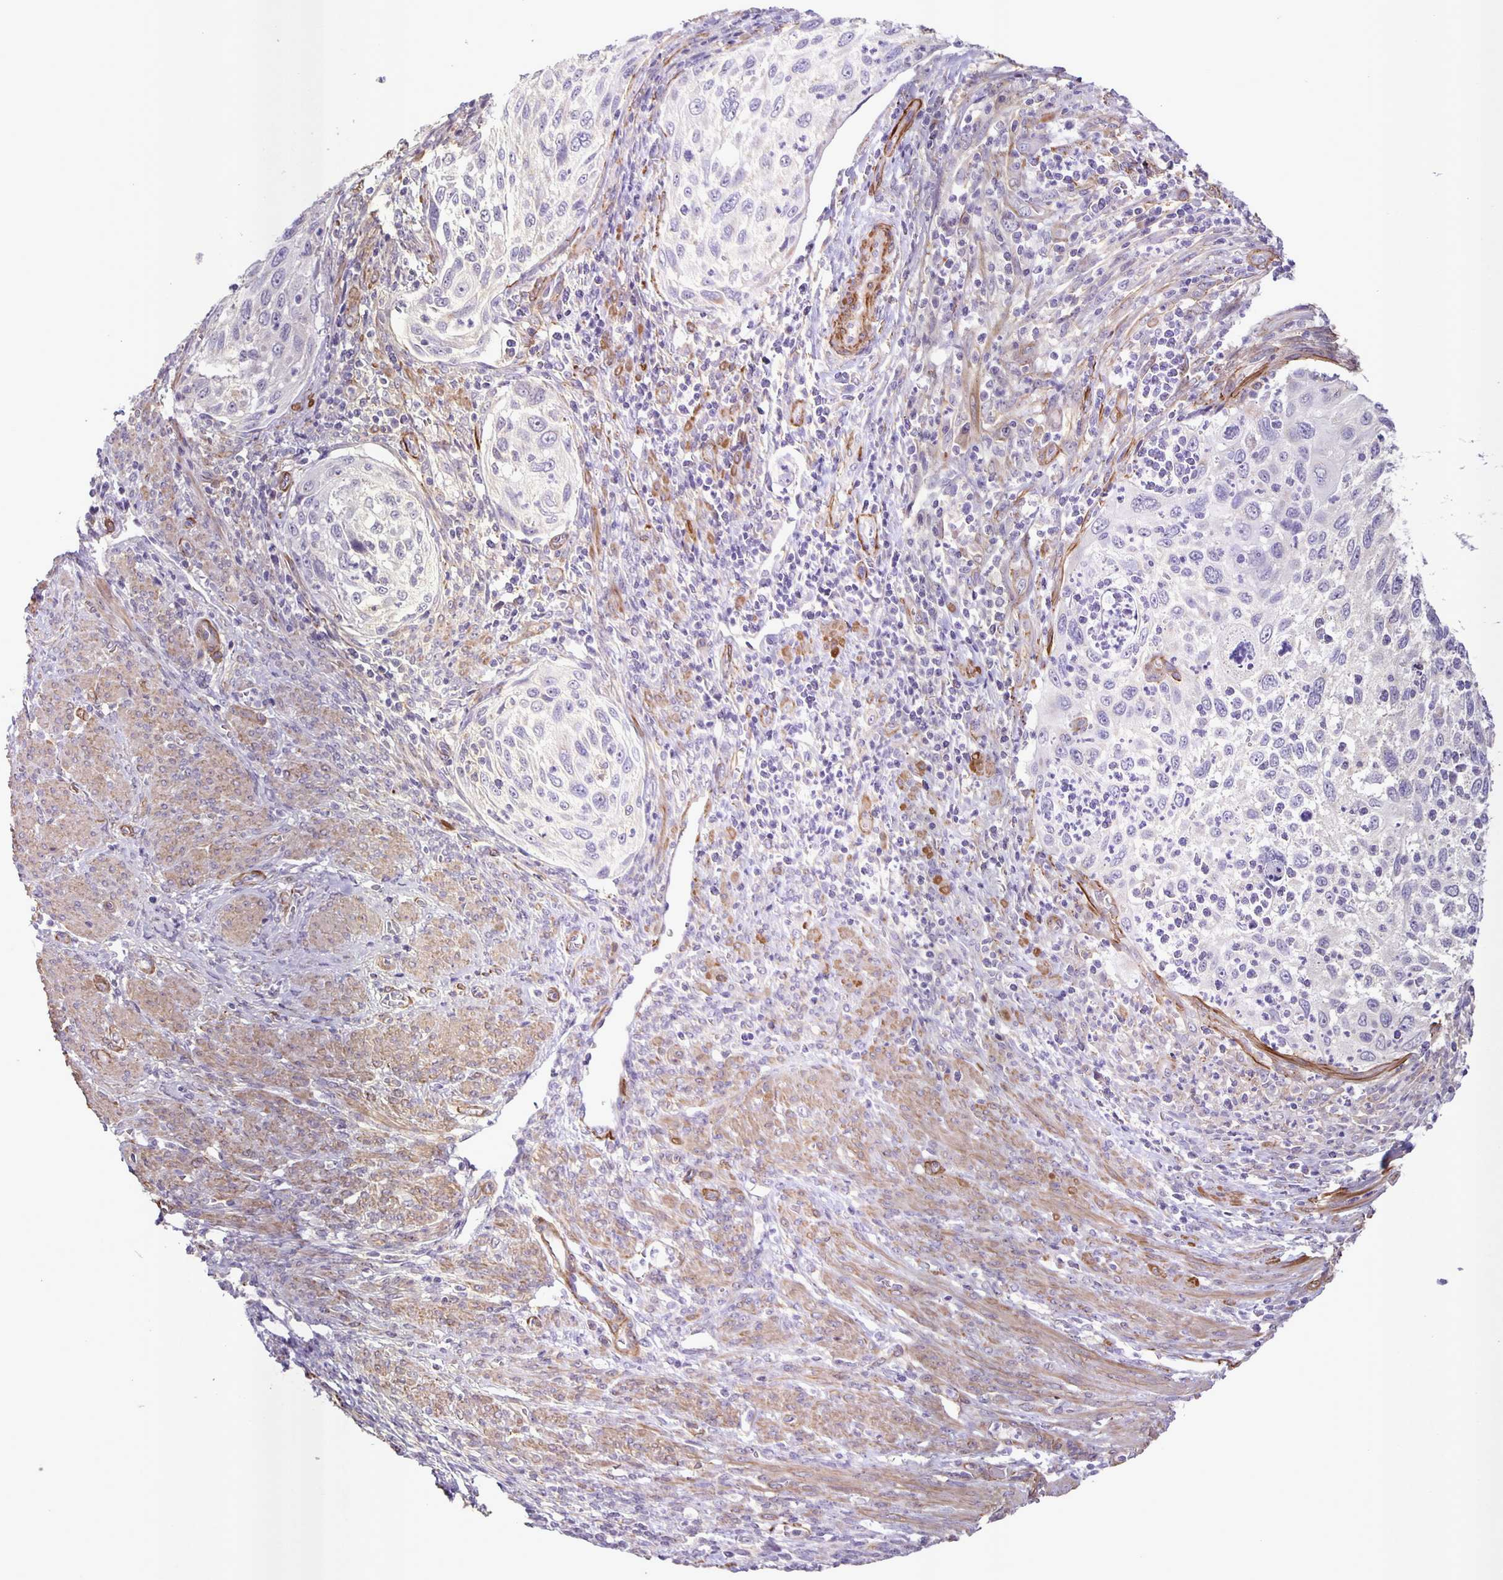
{"staining": {"intensity": "negative", "quantity": "none", "location": "none"}, "tissue": "cervical cancer", "cell_type": "Tumor cells", "image_type": "cancer", "snomed": [{"axis": "morphology", "description": "Squamous cell carcinoma, NOS"}, {"axis": "topography", "description": "Cervix"}], "caption": "IHC of squamous cell carcinoma (cervical) exhibits no staining in tumor cells.", "gene": "SRCIN1", "patient": {"sex": "female", "age": 70}}